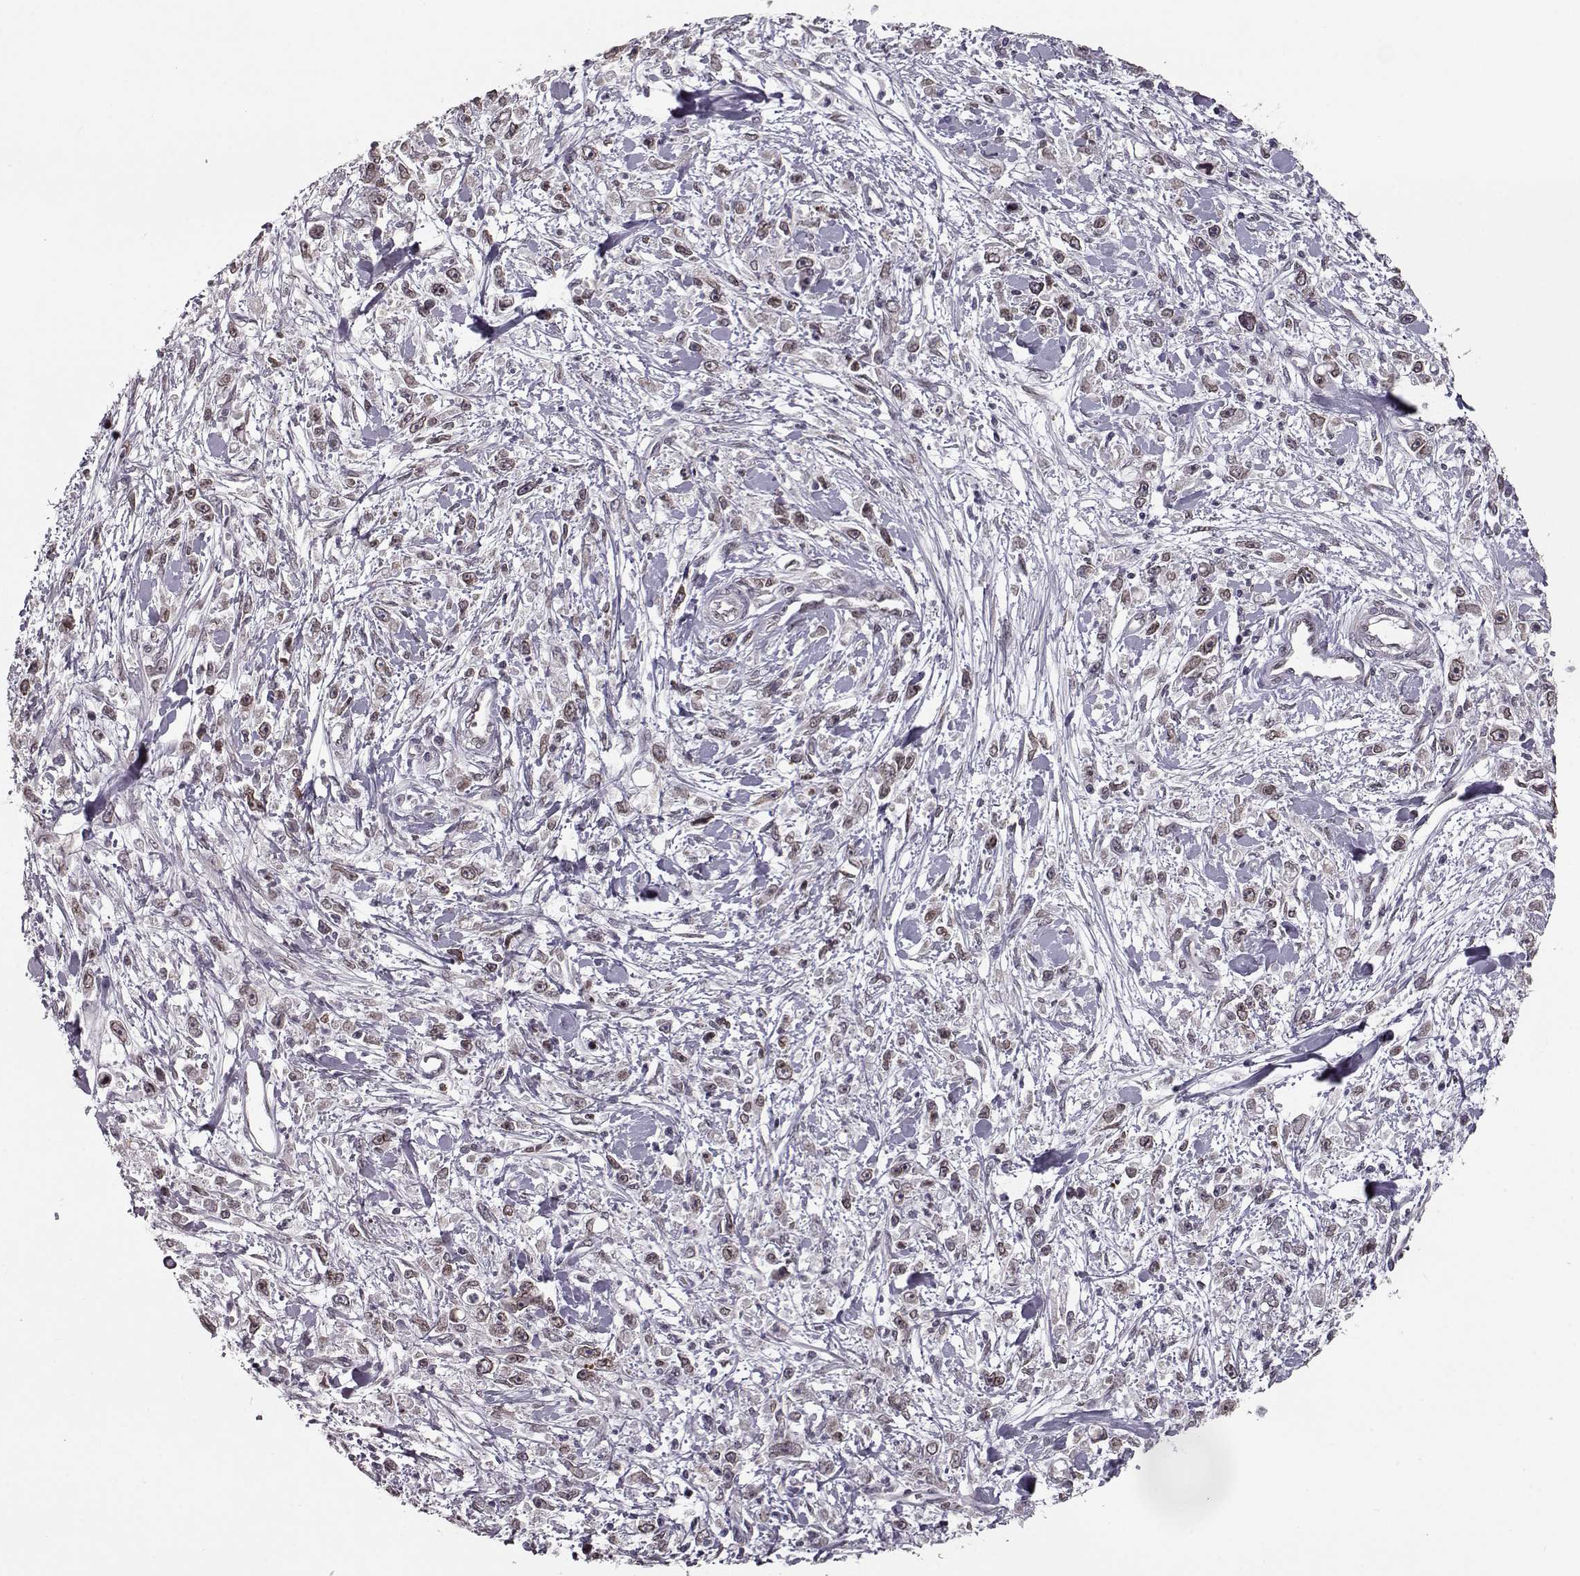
{"staining": {"intensity": "weak", "quantity": ">75%", "location": "cytoplasmic/membranous,nuclear"}, "tissue": "stomach cancer", "cell_type": "Tumor cells", "image_type": "cancer", "snomed": [{"axis": "morphology", "description": "Adenocarcinoma, NOS"}, {"axis": "topography", "description": "Stomach"}], "caption": "Stomach cancer stained with IHC shows weak cytoplasmic/membranous and nuclear positivity in about >75% of tumor cells.", "gene": "NUP37", "patient": {"sex": "female", "age": 59}}